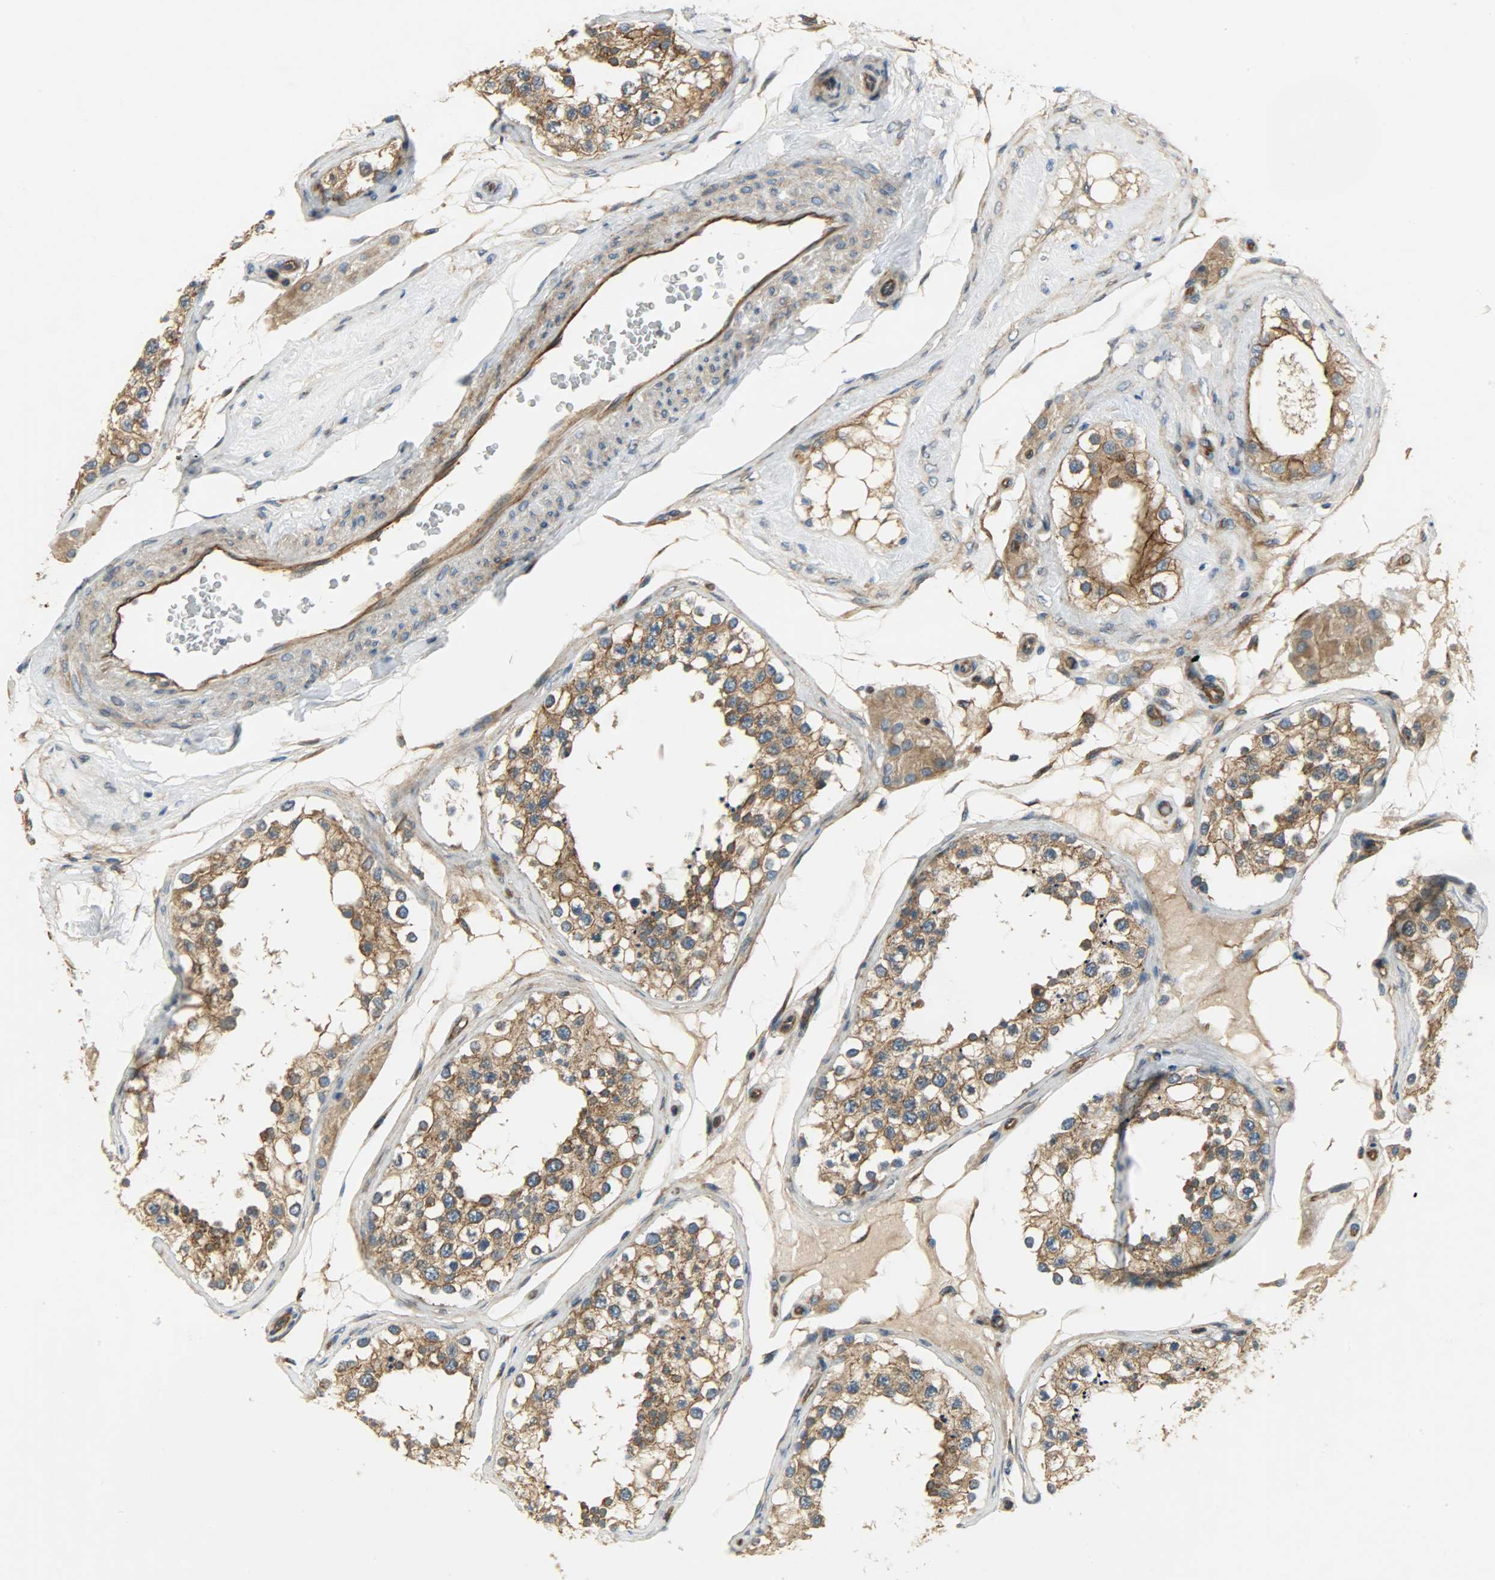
{"staining": {"intensity": "strong", "quantity": ">75%", "location": "cytoplasmic/membranous"}, "tissue": "testis", "cell_type": "Cells in seminiferous ducts", "image_type": "normal", "snomed": [{"axis": "morphology", "description": "Normal tissue, NOS"}, {"axis": "topography", "description": "Testis"}], "caption": "Testis was stained to show a protein in brown. There is high levels of strong cytoplasmic/membranous positivity in about >75% of cells in seminiferous ducts. (DAB (3,3'-diaminobenzidine) IHC with brightfield microscopy, high magnification).", "gene": "KIAA1217", "patient": {"sex": "male", "age": 68}}